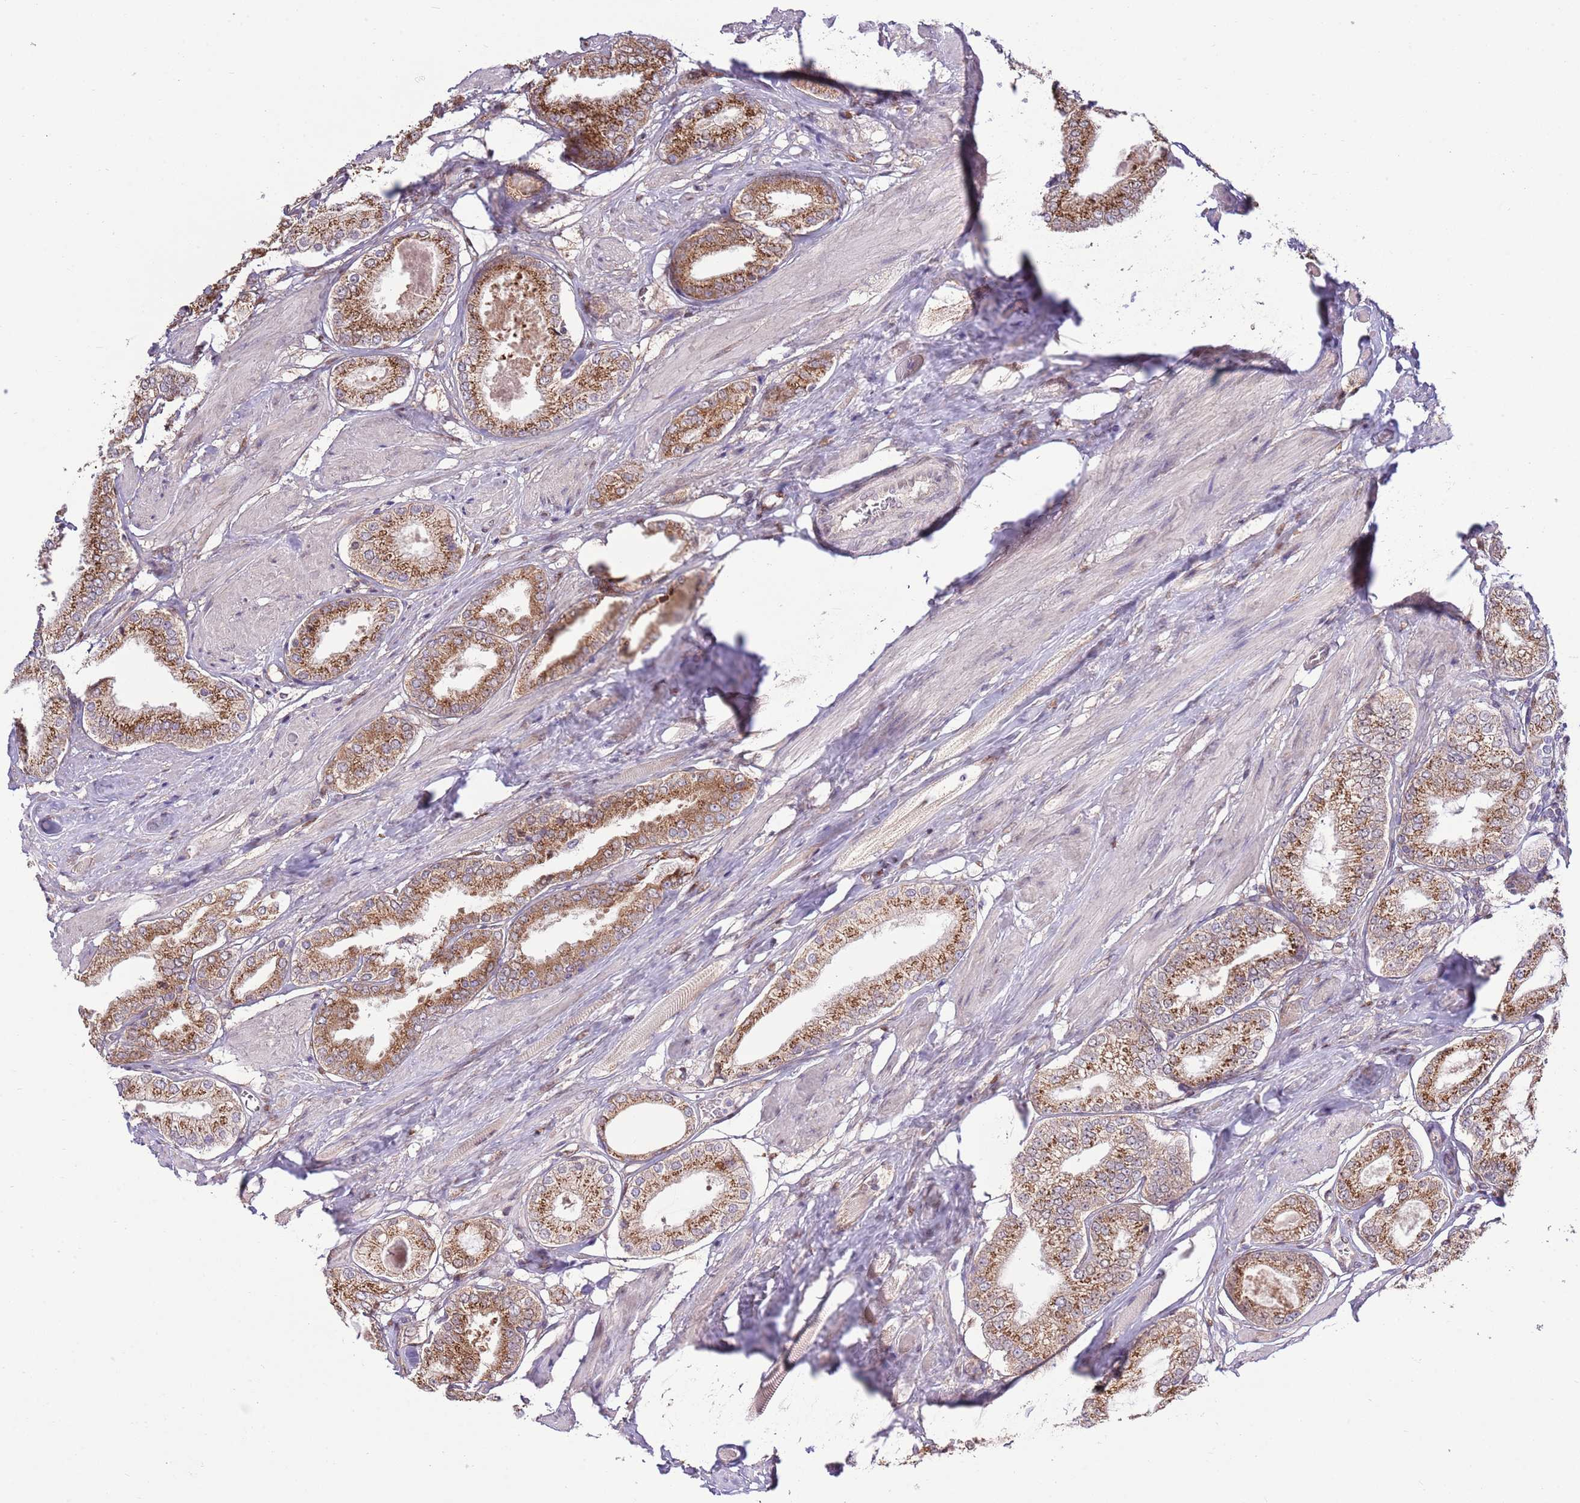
{"staining": {"intensity": "strong", "quantity": ">75%", "location": "cytoplasmic/membranous"}, "tissue": "prostate cancer", "cell_type": "Tumor cells", "image_type": "cancer", "snomed": [{"axis": "morphology", "description": "Adenocarcinoma, High grade"}, {"axis": "topography", "description": "Prostate and seminal vesicle, NOS"}], "caption": "Brown immunohistochemical staining in prostate high-grade adenocarcinoma demonstrates strong cytoplasmic/membranous staining in approximately >75% of tumor cells.", "gene": "ARL2BP", "patient": {"sex": "male", "age": 64}}